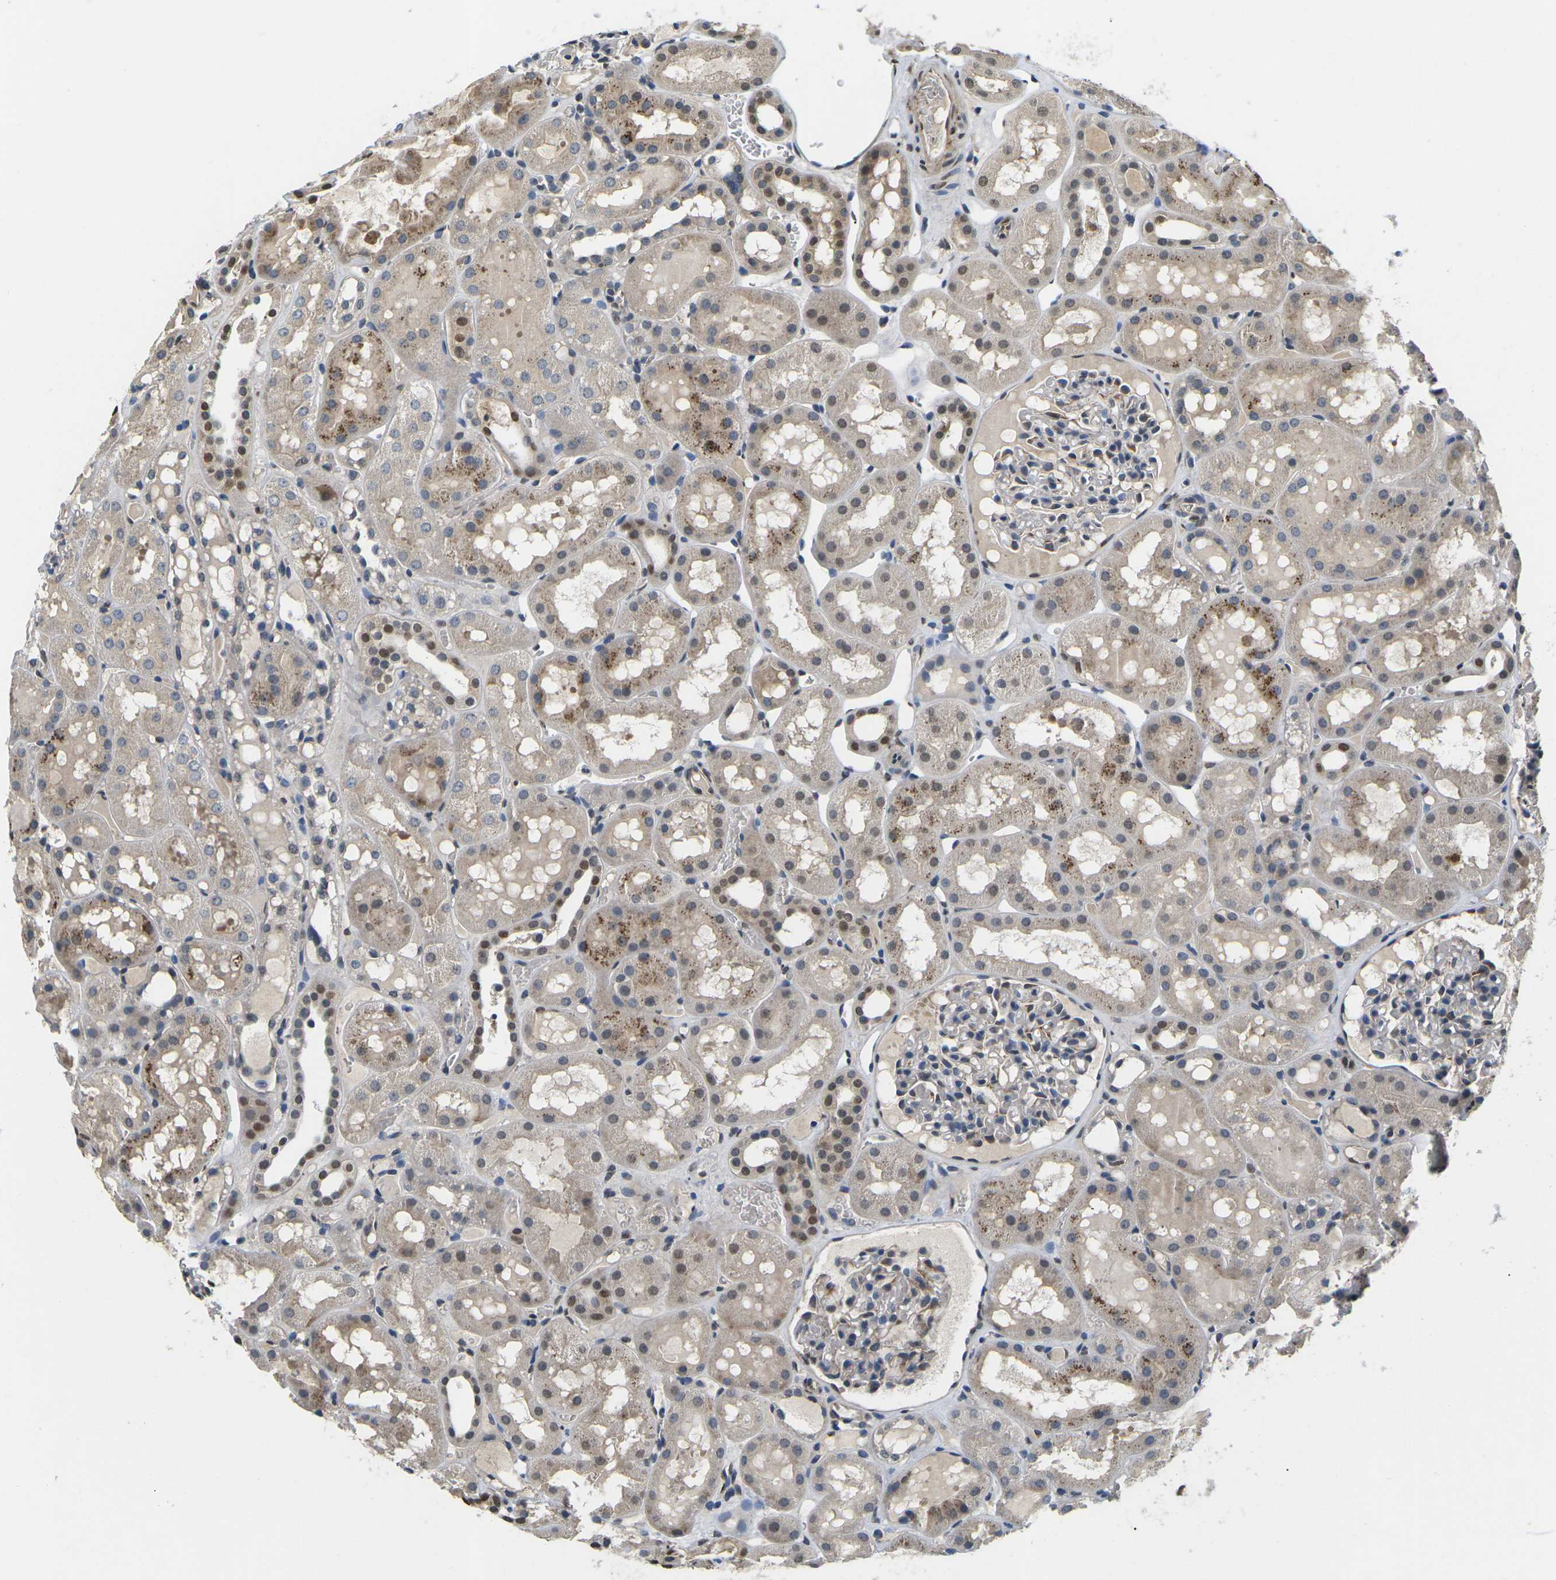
{"staining": {"intensity": "weak", "quantity": "<25%", "location": "cytoplasmic/membranous"}, "tissue": "kidney", "cell_type": "Cells in glomeruli", "image_type": "normal", "snomed": [{"axis": "morphology", "description": "Normal tissue, NOS"}, {"axis": "topography", "description": "Kidney"}, {"axis": "topography", "description": "Urinary bladder"}], "caption": "IHC of unremarkable human kidney demonstrates no positivity in cells in glomeruli. The staining was performed using DAB (3,3'-diaminobenzidine) to visualize the protein expression in brown, while the nuclei were stained in blue with hematoxylin (Magnification: 20x).", "gene": "ERBB4", "patient": {"sex": "male", "age": 16}}